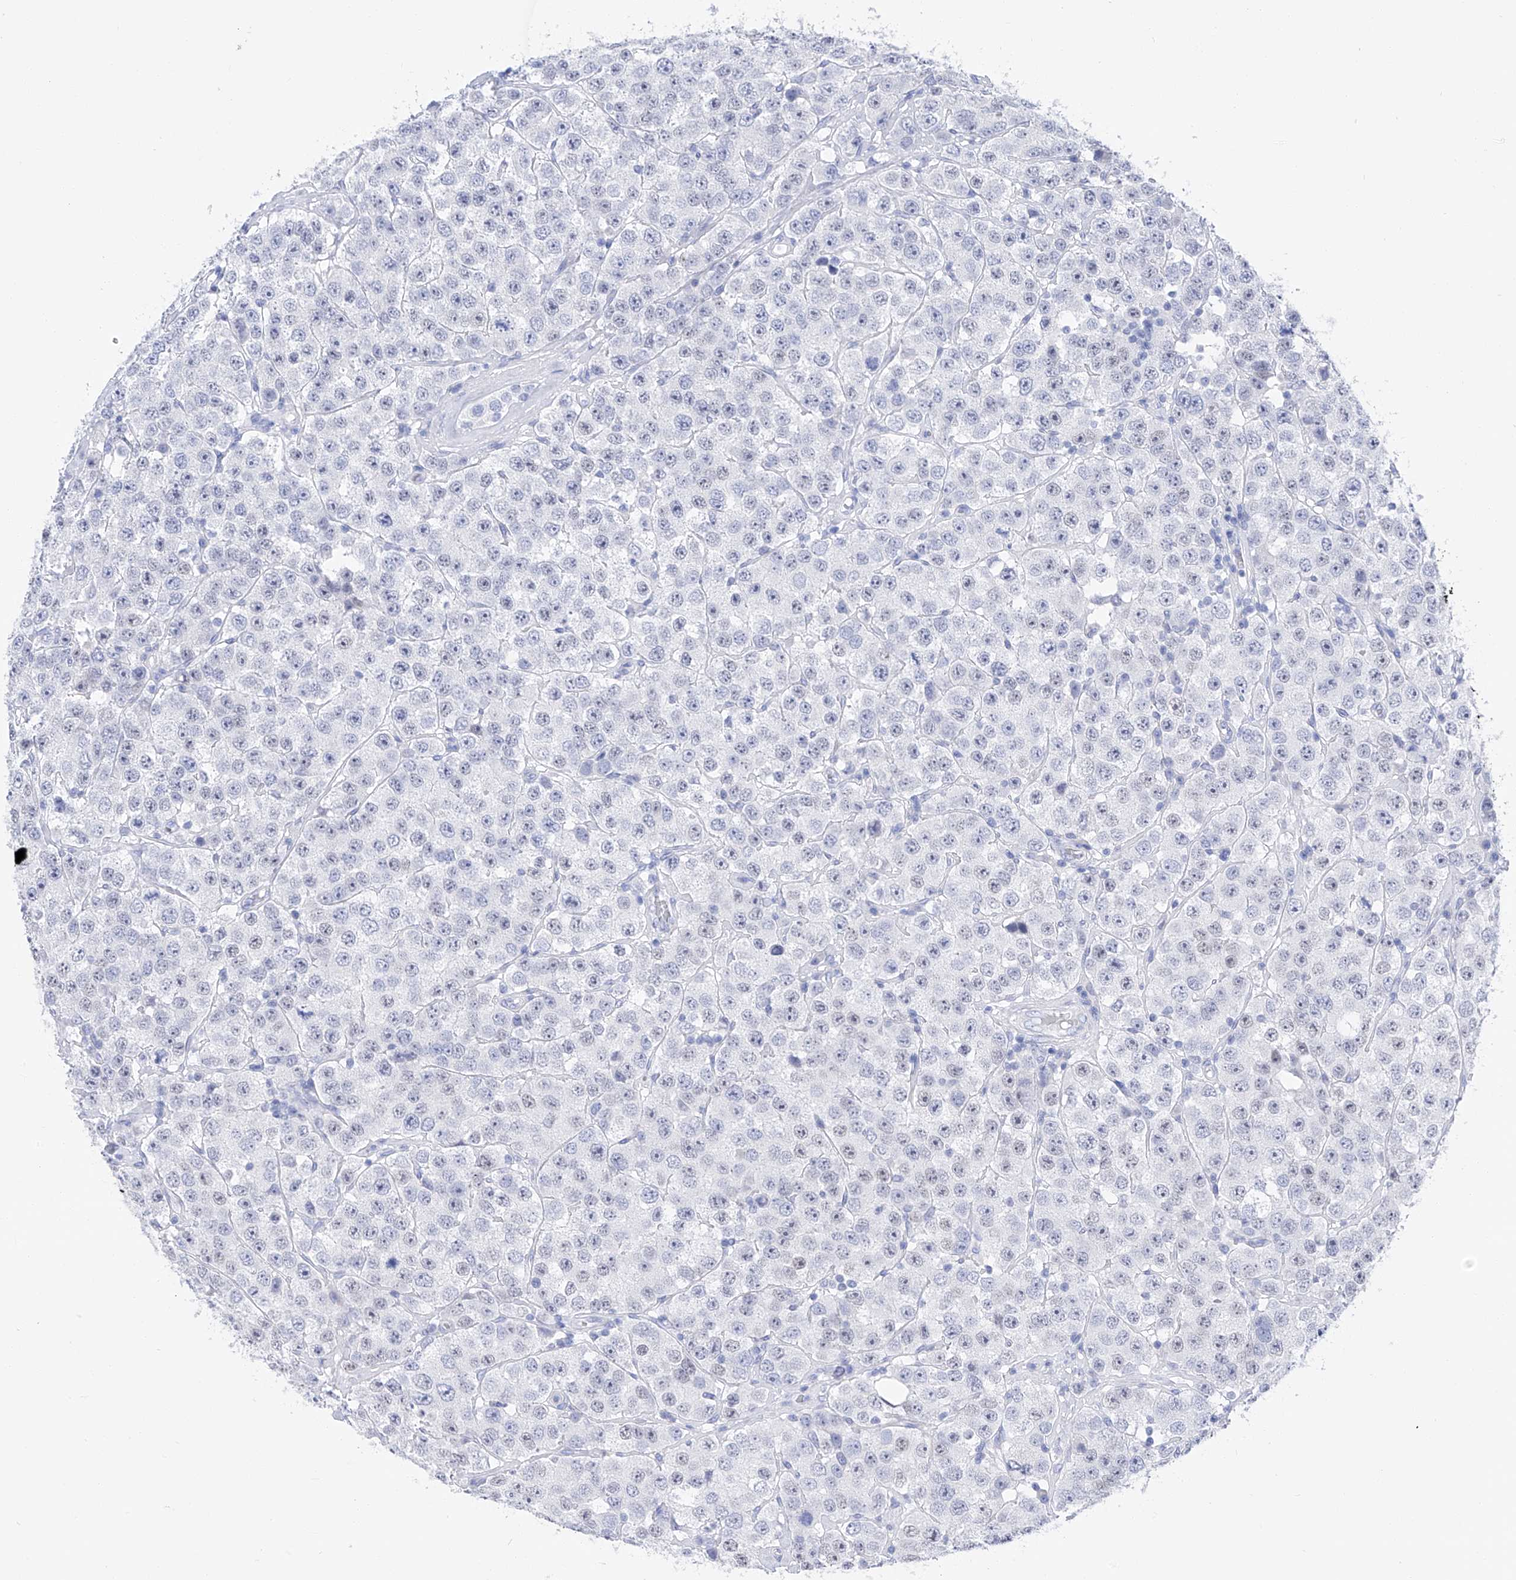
{"staining": {"intensity": "negative", "quantity": "none", "location": "none"}, "tissue": "testis cancer", "cell_type": "Tumor cells", "image_type": "cancer", "snomed": [{"axis": "morphology", "description": "Seminoma, NOS"}, {"axis": "topography", "description": "Testis"}], "caption": "Tumor cells show no significant protein staining in testis seminoma.", "gene": "FLG", "patient": {"sex": "male", "age": 28}}